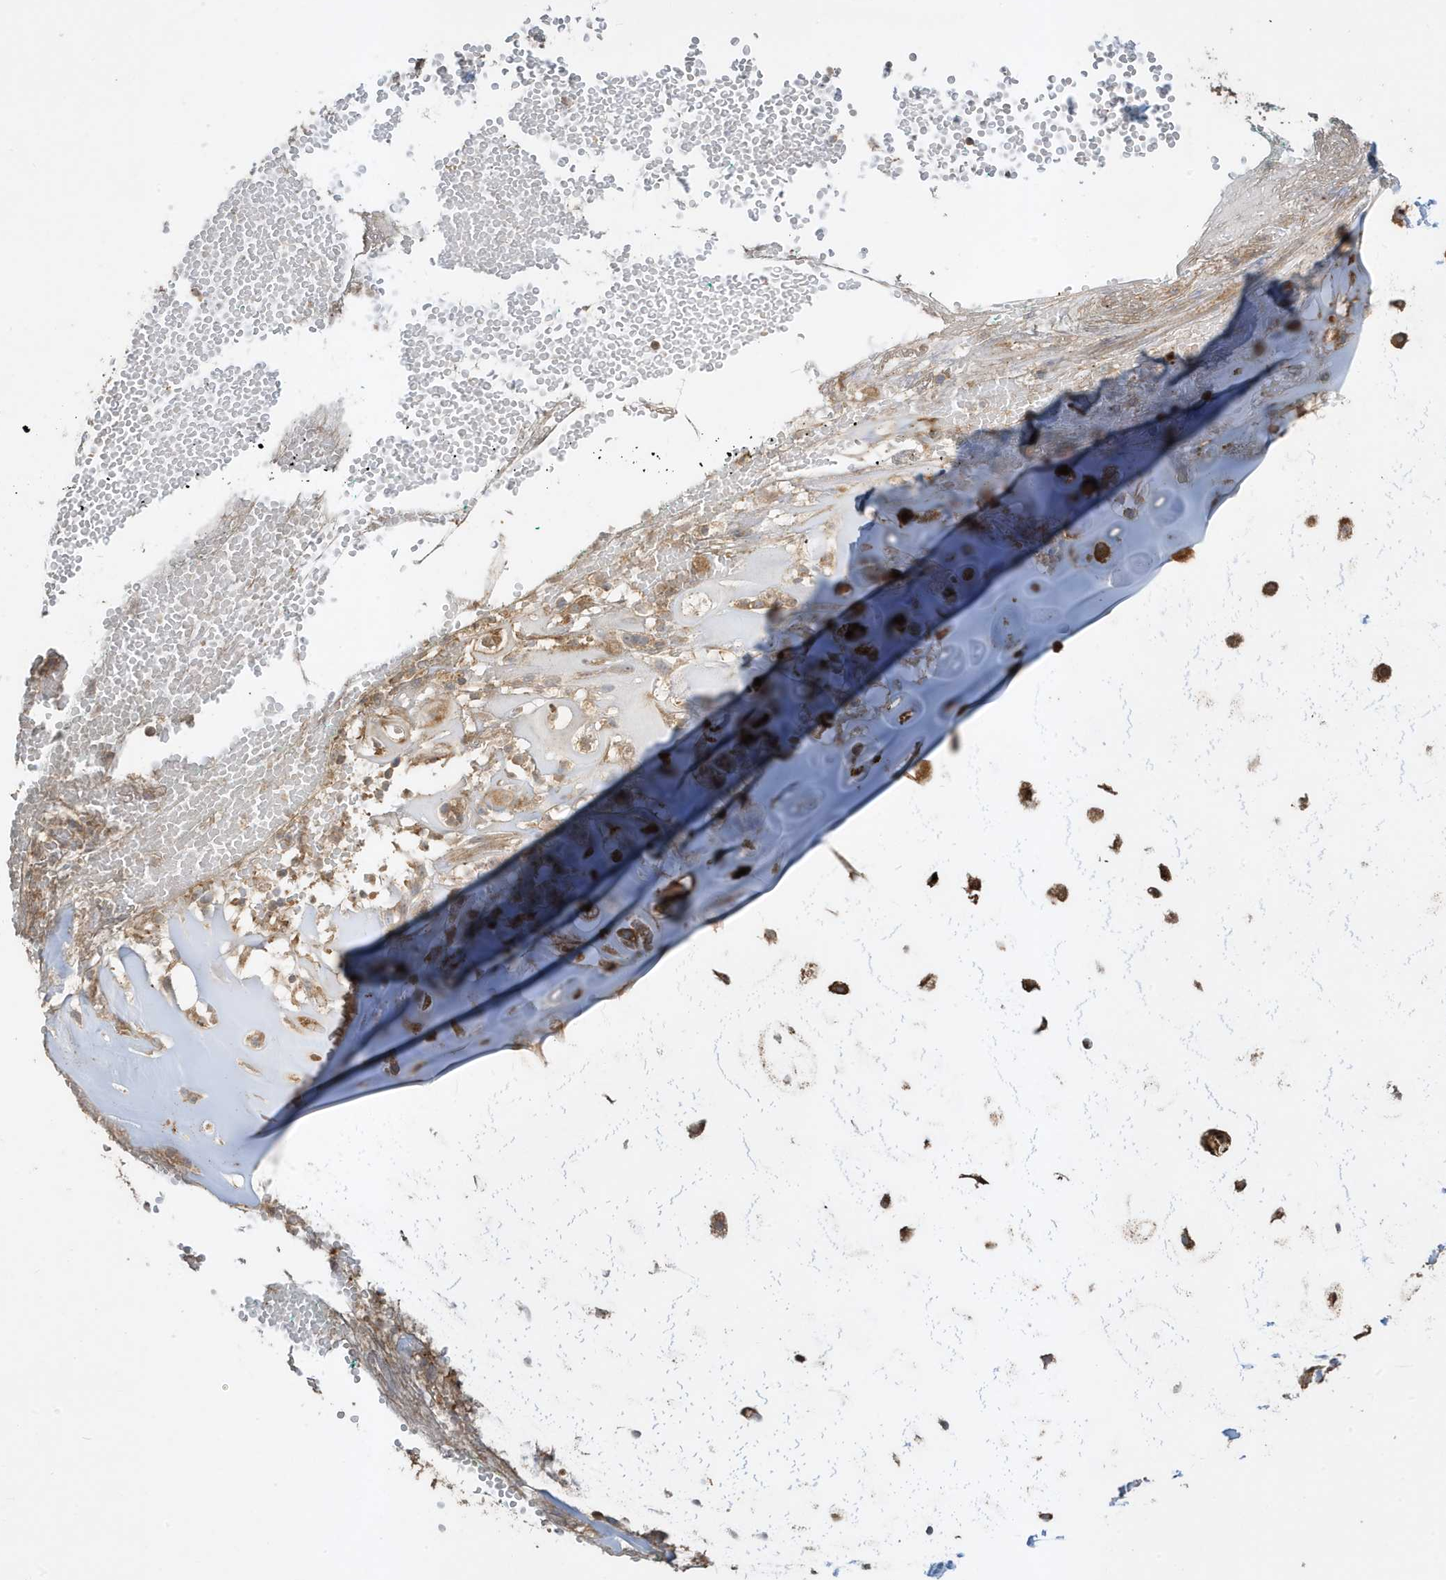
{"staining": {"intensity": "strong", "quantity": ">75%", "location": "cytoplasmic/membranous"}, "tissue": "soft tissue", "cell_type": "Chondrocytes", "image_type": "normal", "snomed": [{"axis": "morphology", "description": "Normal tissue, NOS"}, {"axis": "morphology", "description": "Basal cell carcinoma"}, {"axis": "topography", "description": "Cartilage tissue"}, {"axis": "topography", "description": "Nasopharynx"}, {"axis": "topography", "description": "Oral tissue"}], "caption": "An IHC image of unremarkable tissue is shown. Protein staining in brown highlights strong cytoplasmic/membranous positivity in soft tissue within chondrocytes.", "gene": "ABTB1", "patient": {"sex": "female", "age": 77}}